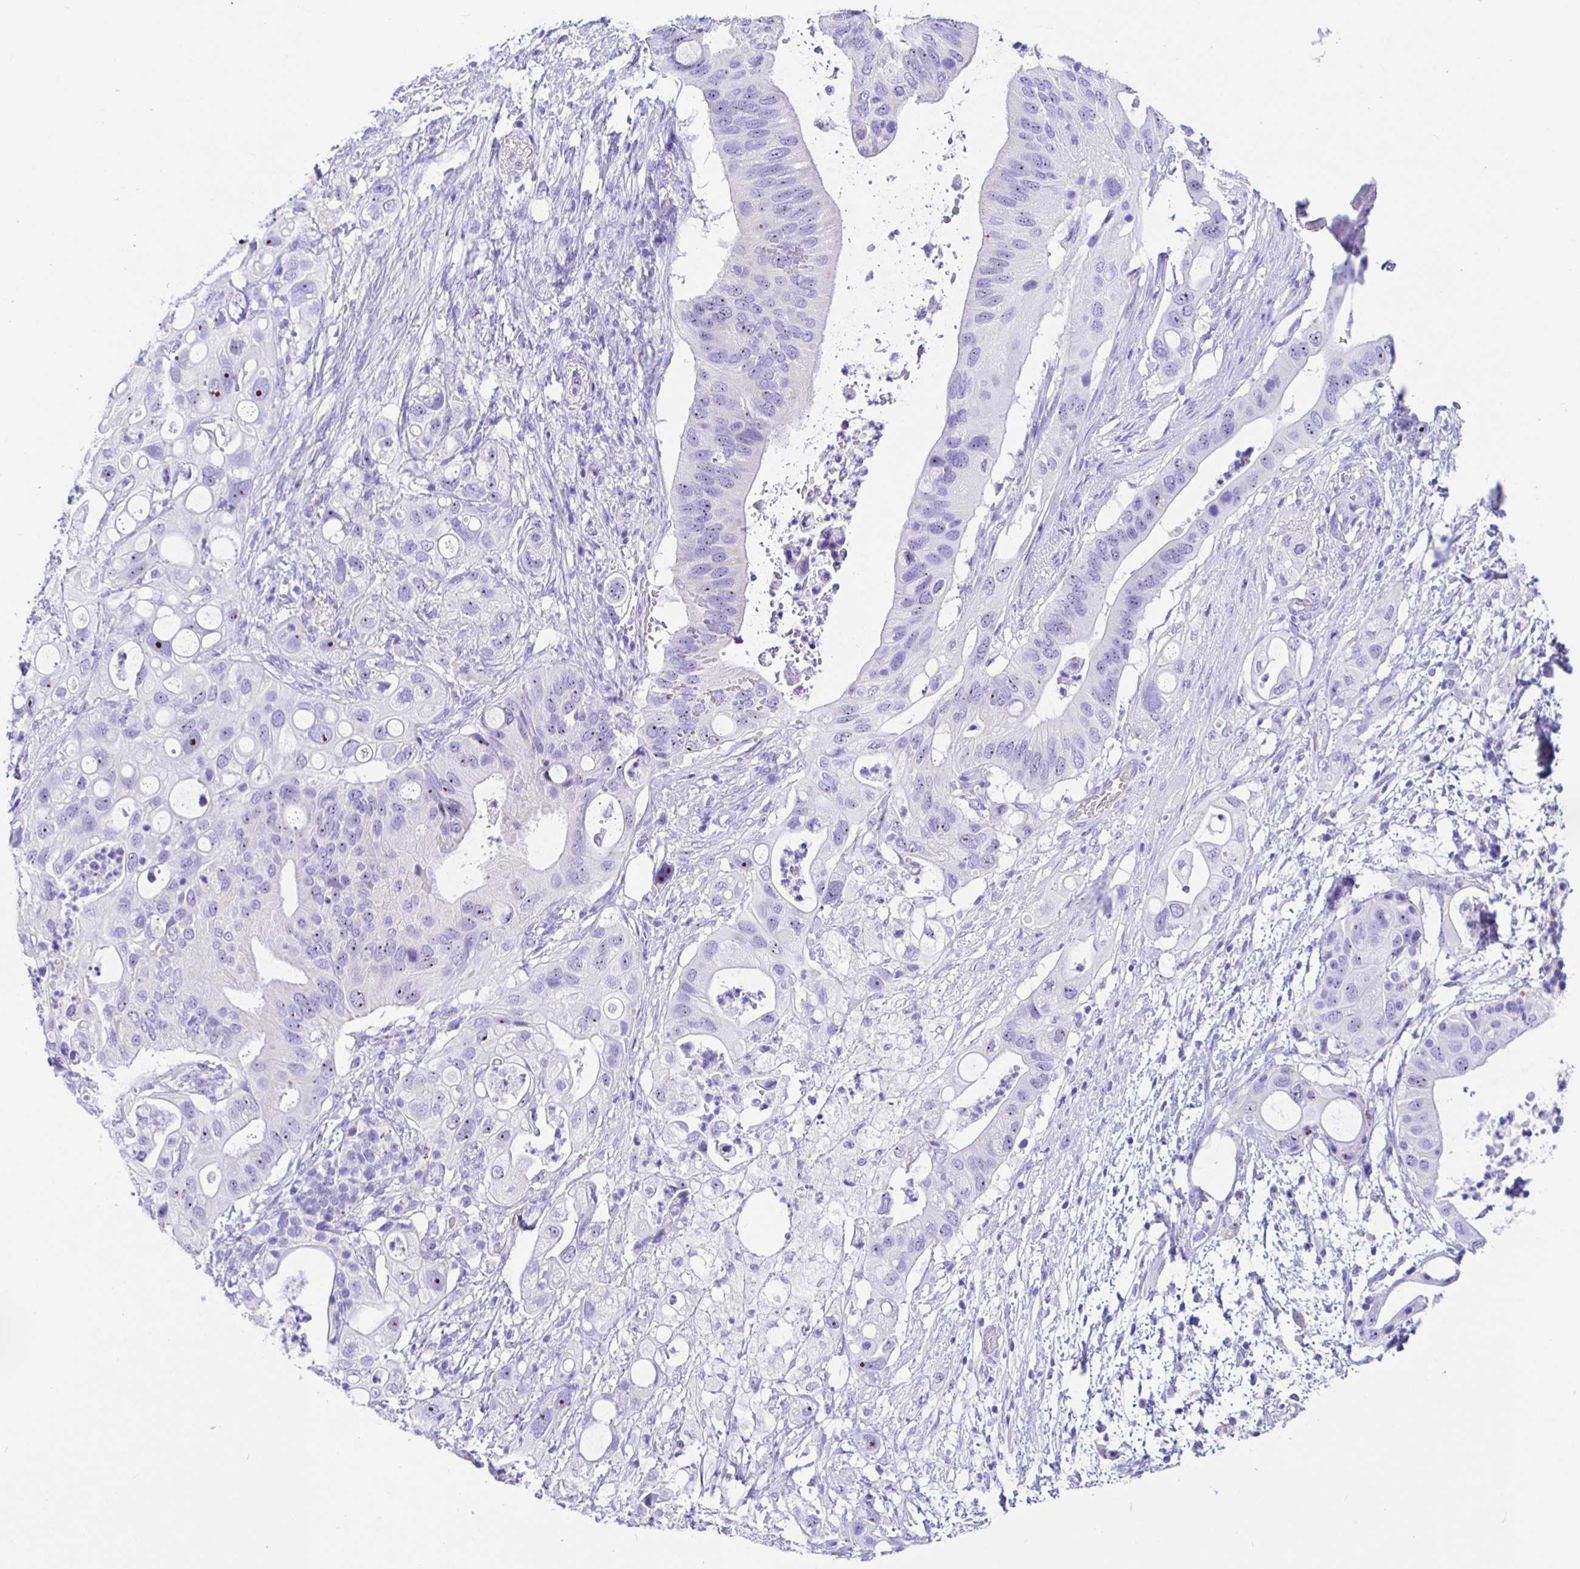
{"staining": {"intensity": "negative", "quantity": "none", "location": "none"}, "tissue": "pancreatic cancer", "cell_type": "Tumor cells", "image_type": "cancer", "snomed": [{"axis": "morphology", "description": "Adenocarcinoma, NOS"}, {"axis": "topography", "description": "Pancreas"}], "caption": "Protein analysis of pancreatic cancer (adenocarcinoma) exhibits no significant positivity in tumor cells.", "gene": "PRAMEF19", "patient": {"sex": "female", "age": 72}}